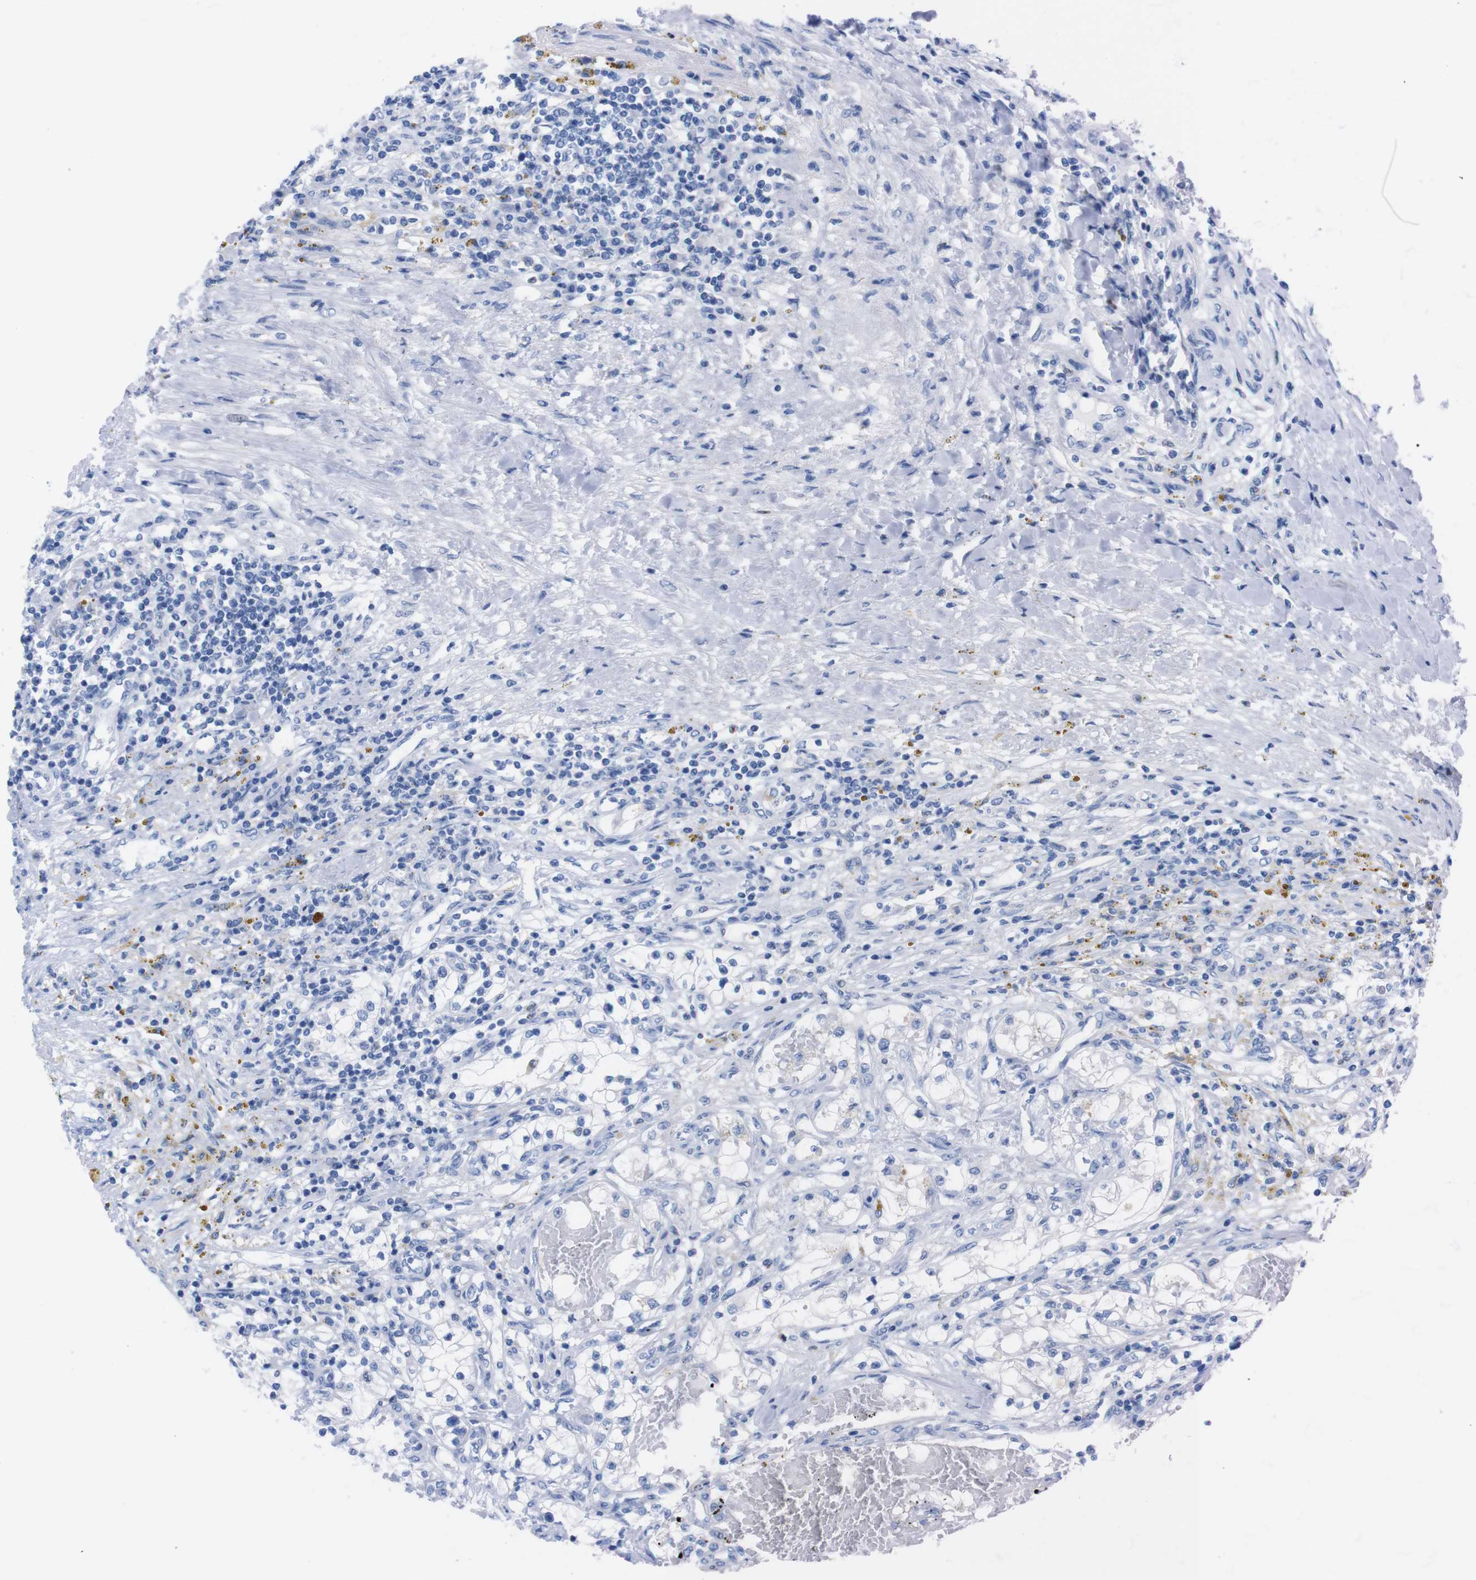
{"staining": {"intensity": "negative", "quantity": "none", "location": "none"}, "tissue": "renal cancer", "cell_type": "Tumor cells", "image_type": "cancer", "snomed": [{"axis": "morphology", "description": "Adenocarcinoma, NOS"}, {"axis": "topography", "description": "Kidney"}], "caption": "Tumor cells are negative for brown protein staining in renal cancer. The staining is performed using DAB (3,3'-diaminobenzidine) brown chromogen with nuclei counter-stained in using hematoxylin.", "gene": "P2RY12", "patient": {"sex": "male", "age": 68}}